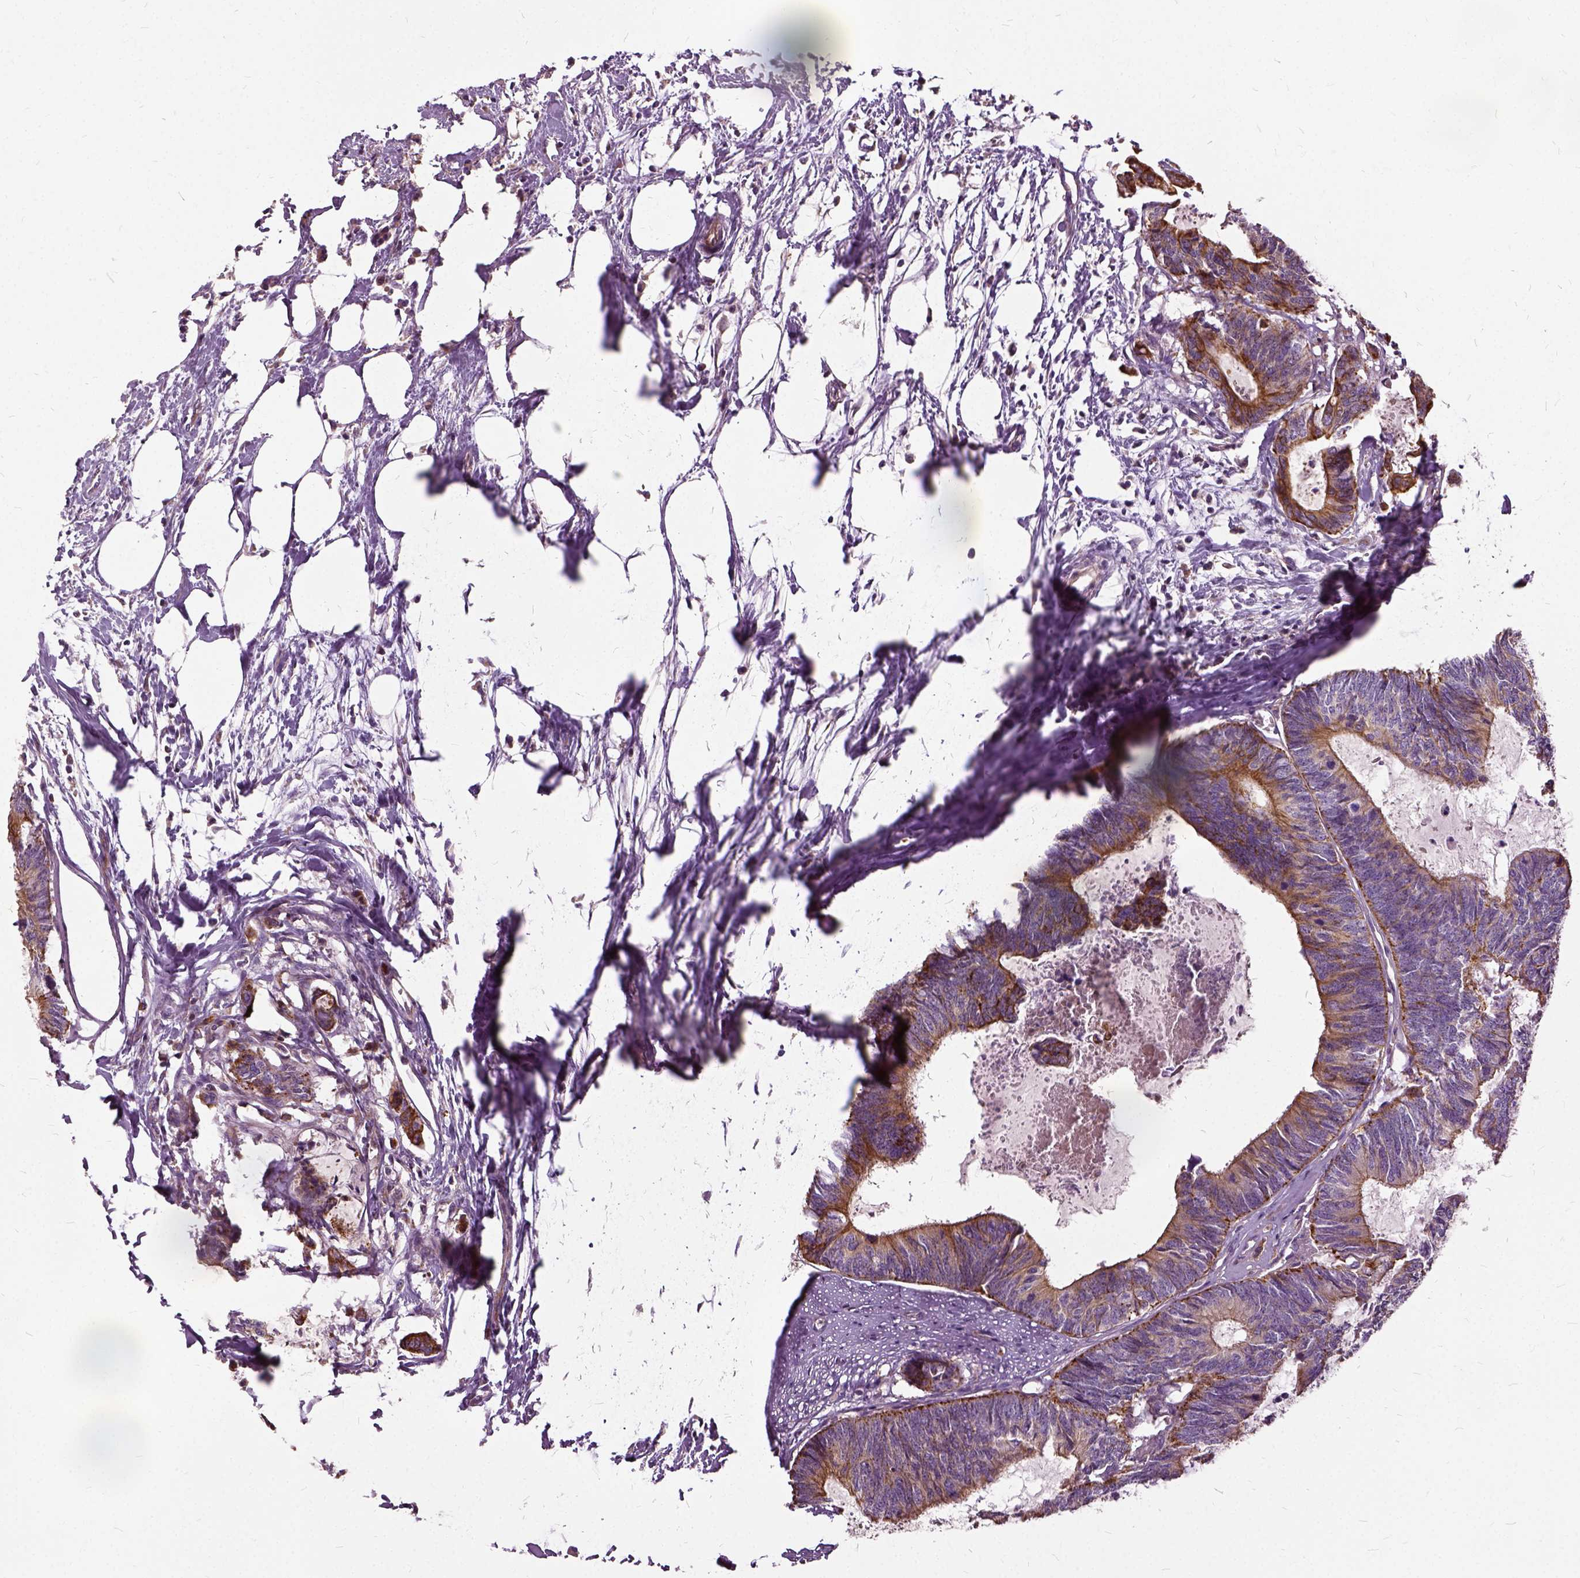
{"staining": {"intensity": "moderate", "quantity": "25%-75%", "location": "cytoplasmic/membranous"}, "tissue": "colorectal cancer", "cell_type": "Tumor cells", "image_type": "cancer", "snomed": [{"axis": "morphology", "description": "Adenocarcinoma, NOS"}, {"axis": "topography", "description": "Colon"}, {"axis": "topography", "description": "Rectum"}], "caption": "Protein expression analysis of human adenocarcinoma (colorectal) reveals moderate cytoplasmic/membranous expression in about 25%-75% of tumor cells. Nuclei are stained in blue.", "gene": "ILRUN", "patient": {"sex": "male", "age": 57}}